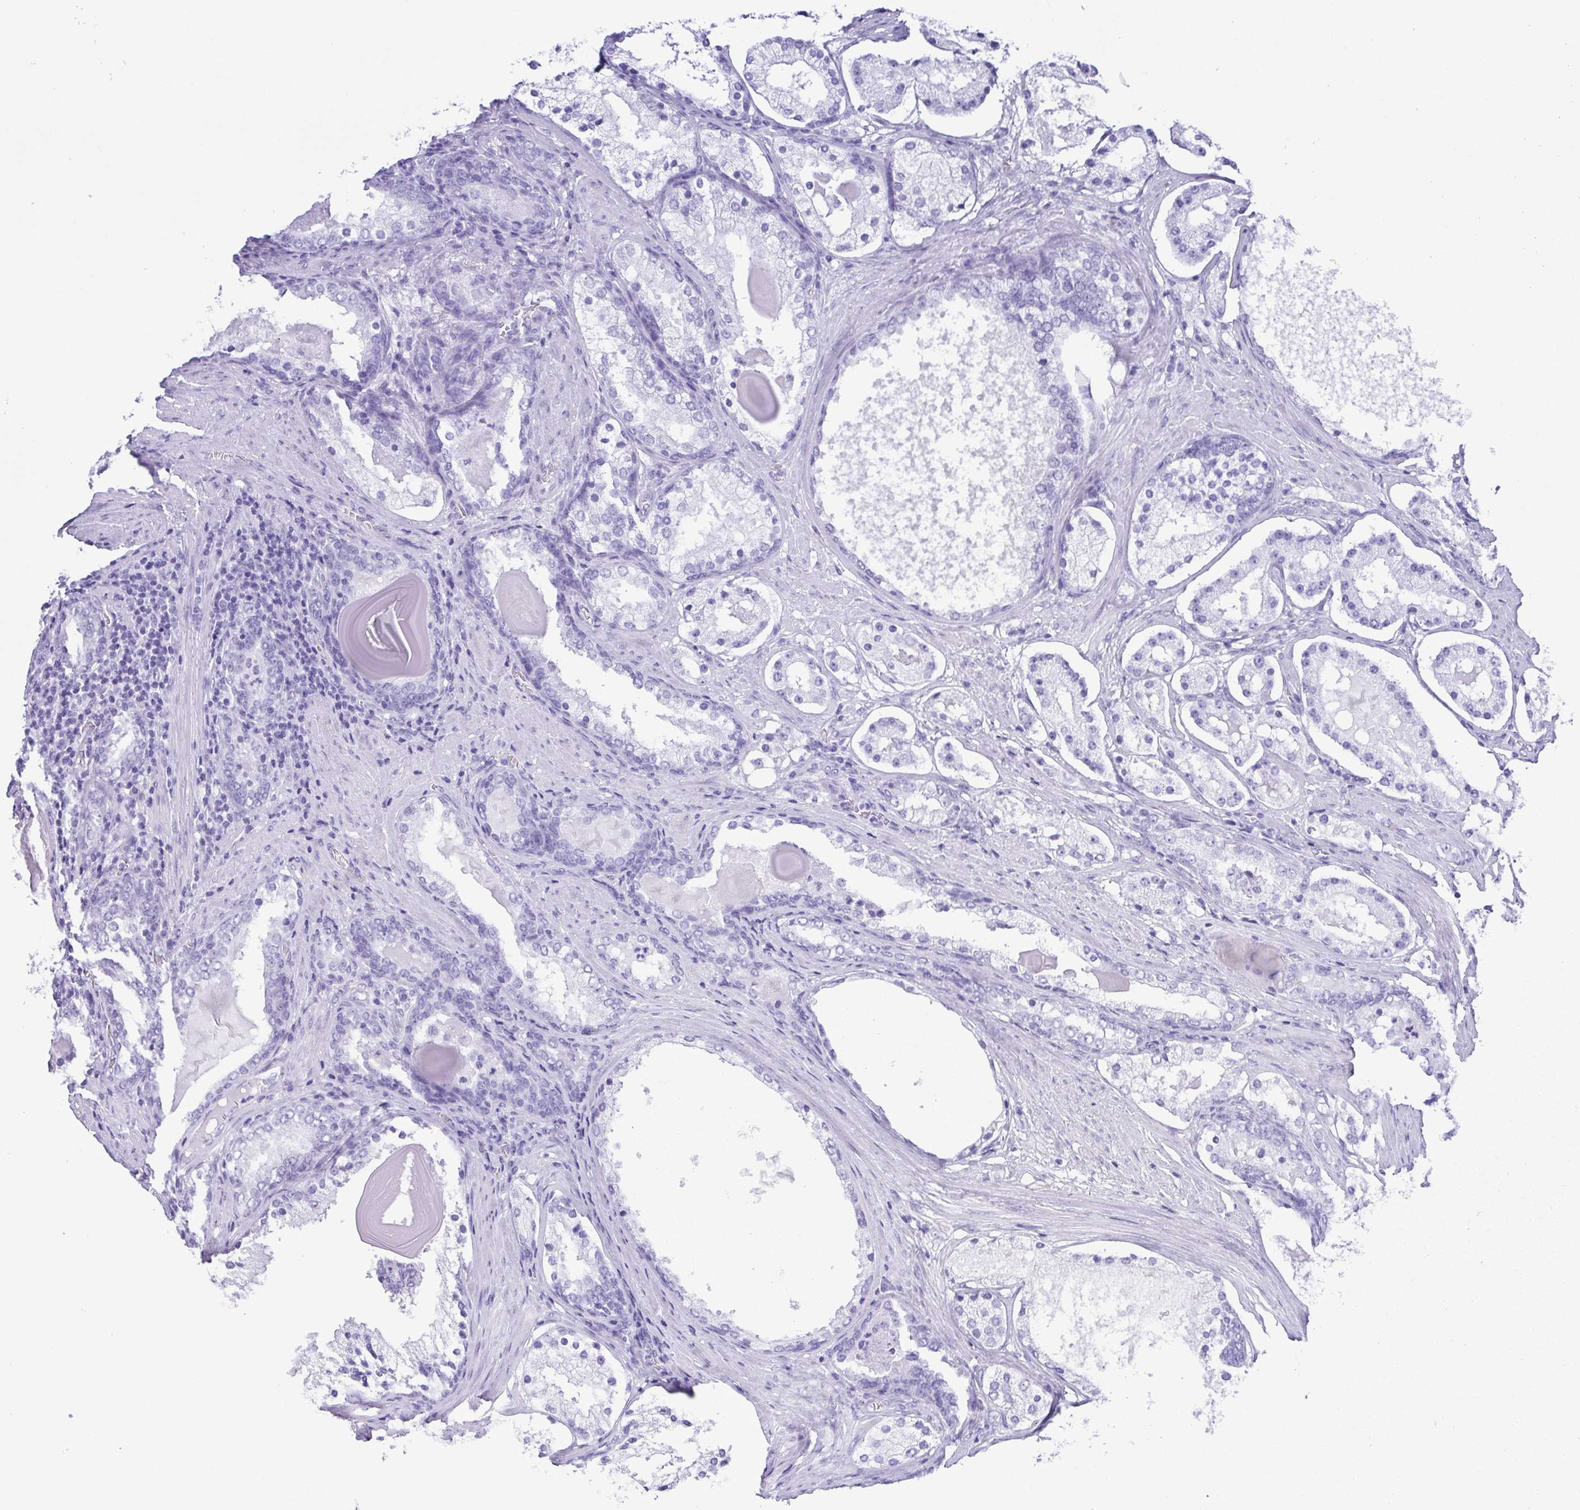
{"staining": {"intensity": "negative", "quantity": "none", "location": "none"}, "tissue": "prostate cancer", "cell_type": "Tumor cells", "image_type": "cancer", "snomed": [{"axis": "morphology", "description": "Adenocarcinoma, Low grade"}, {"axis": "topography", "description": "Prostate"}], "caption": "Photomicrograph shows no significant protein expression in tumor cells of low-grade adenocarcinoma (prostate).", "gene": "ERP27", "patient": {"sex": "male", "age": 57}}